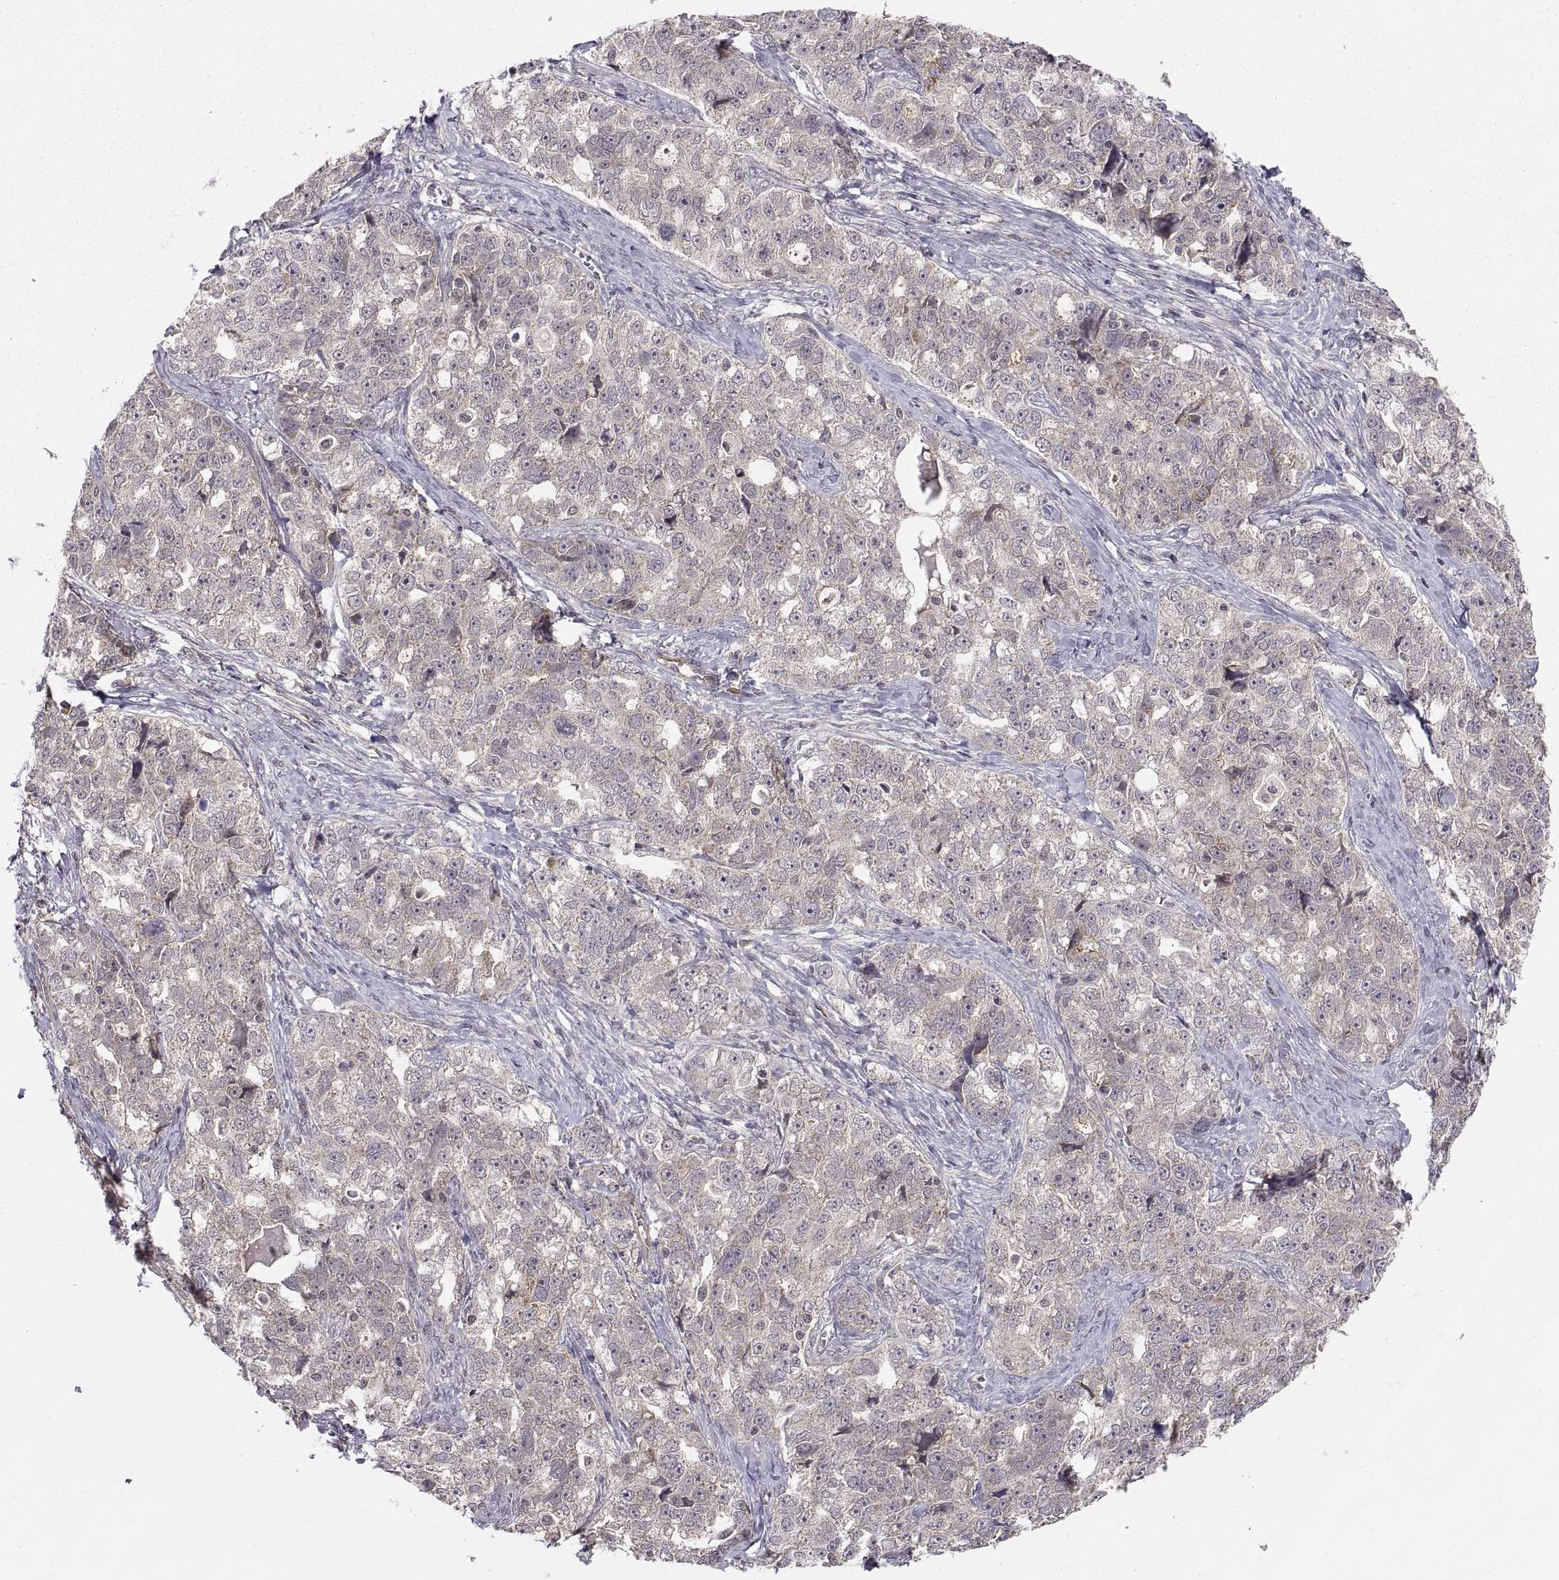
{"staining": {"intensity": "weak", "quantity": "25%-75%", "location": "cytoplasmic/membranous"}, "tissue": "ovarian cancer", "cell_type": "Tumor cells", "image_type": "cancer", "snomed": [{"axis": "morphology", "description": "Cystadenocarcinoma, serous, NOS"}, {"axis": "topography", "description": "Ovary"}], "caption": "Tumor cells show low levels of weak cytoplasmic/membranous staining in approximately 25%-75% of cells in human serous cystadenocarcinoma (ovarian).", "gene": "ABL2", "patient": {"sex": "female", "age": 51}}